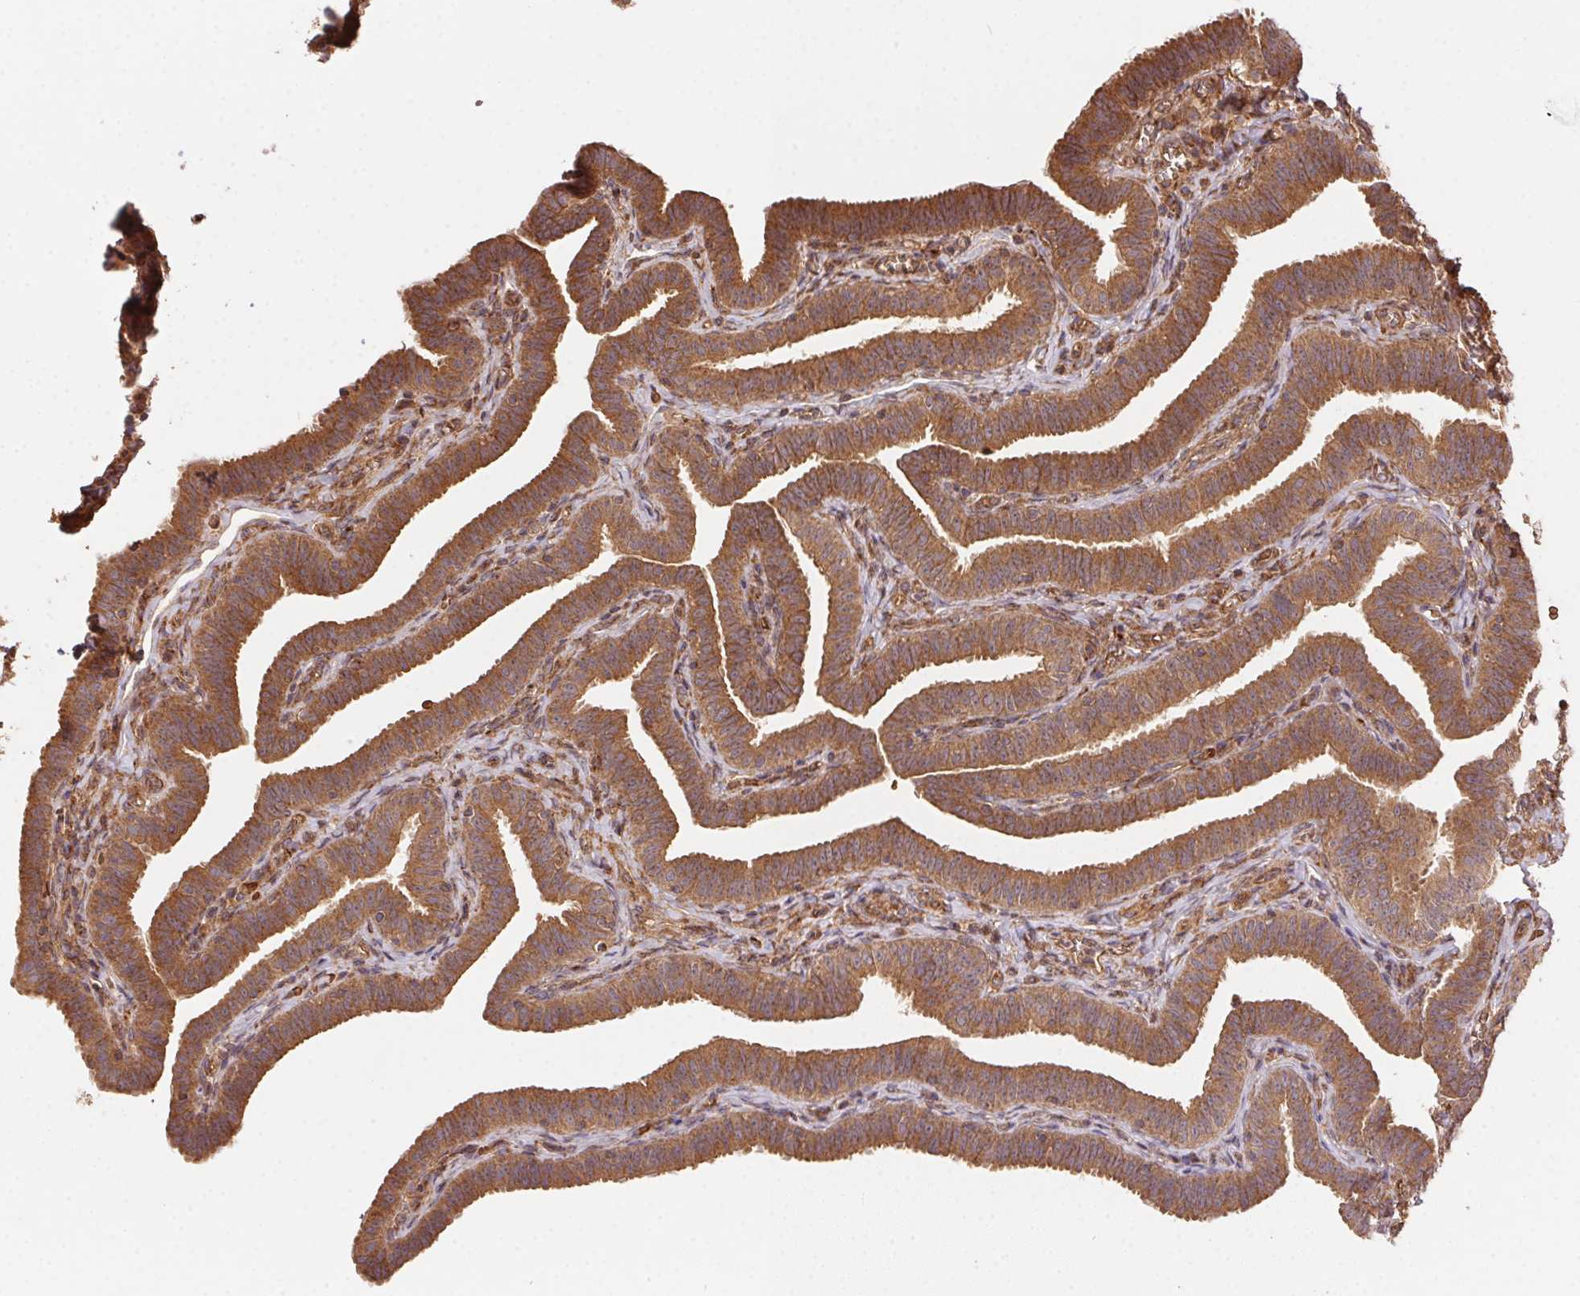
{"staining": {"intensity": "strong", "quantity": ">75%", "location": "cytoplasmic/membranous"}, "tissue": "fallopian tube", "cell_type": "Glandular cells", "image_type": "normal", "snomed": [{"axis": "morphology", "description": "Normal tissue, NOS"}, {"axis": "topography", "description": "Fallopian tube"}], "caption": "An image of fallopian tube stained for a protein exhibits strong cytoplasmic/membranous brown staining in glandular cells. (DAB (3,3'-diaminobenzidine) IHC, brown staining for protein, blue staining for nuclei).", "gene": "USE1", "patient": {"sex": "female", "age": 25}}